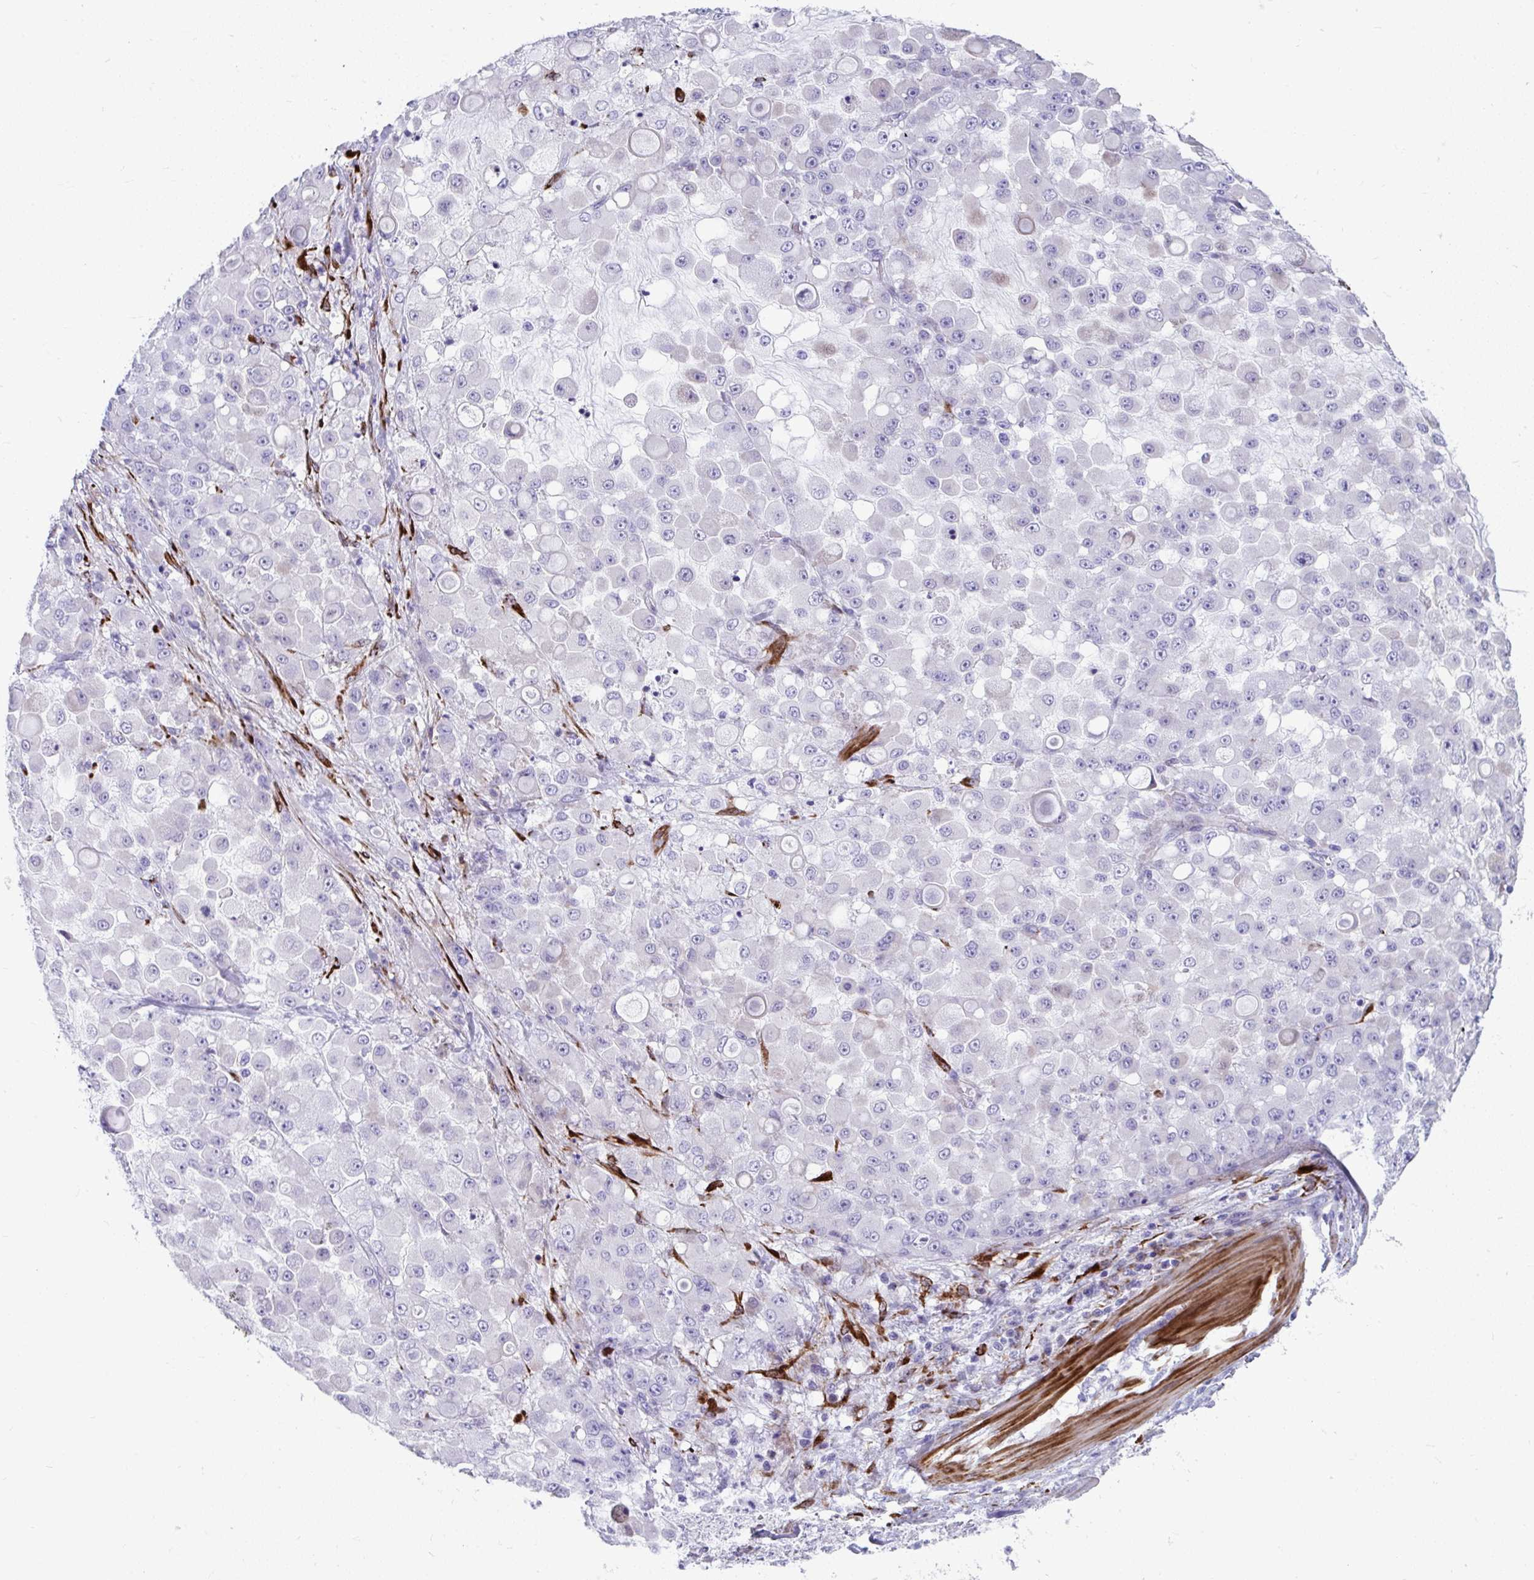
{"staining": {"intensity": "negative", "quantity": "none", "location": "none"}, "tissue": "stomach cancer", "cell_type": "Tumor cells", "image_type": "cancer", "snomed": [{"axis": "morphology", "description": "Adenocarcinoma, NOS"}, {"axis": "topography", "description": "Stomach"}], "caption": "Stomach cancer was stained to show a protein in brown. There is no significant staining in tumor cells.", "gene": "GRXCR2", "patient": {"sex": "female", "age": 76}}